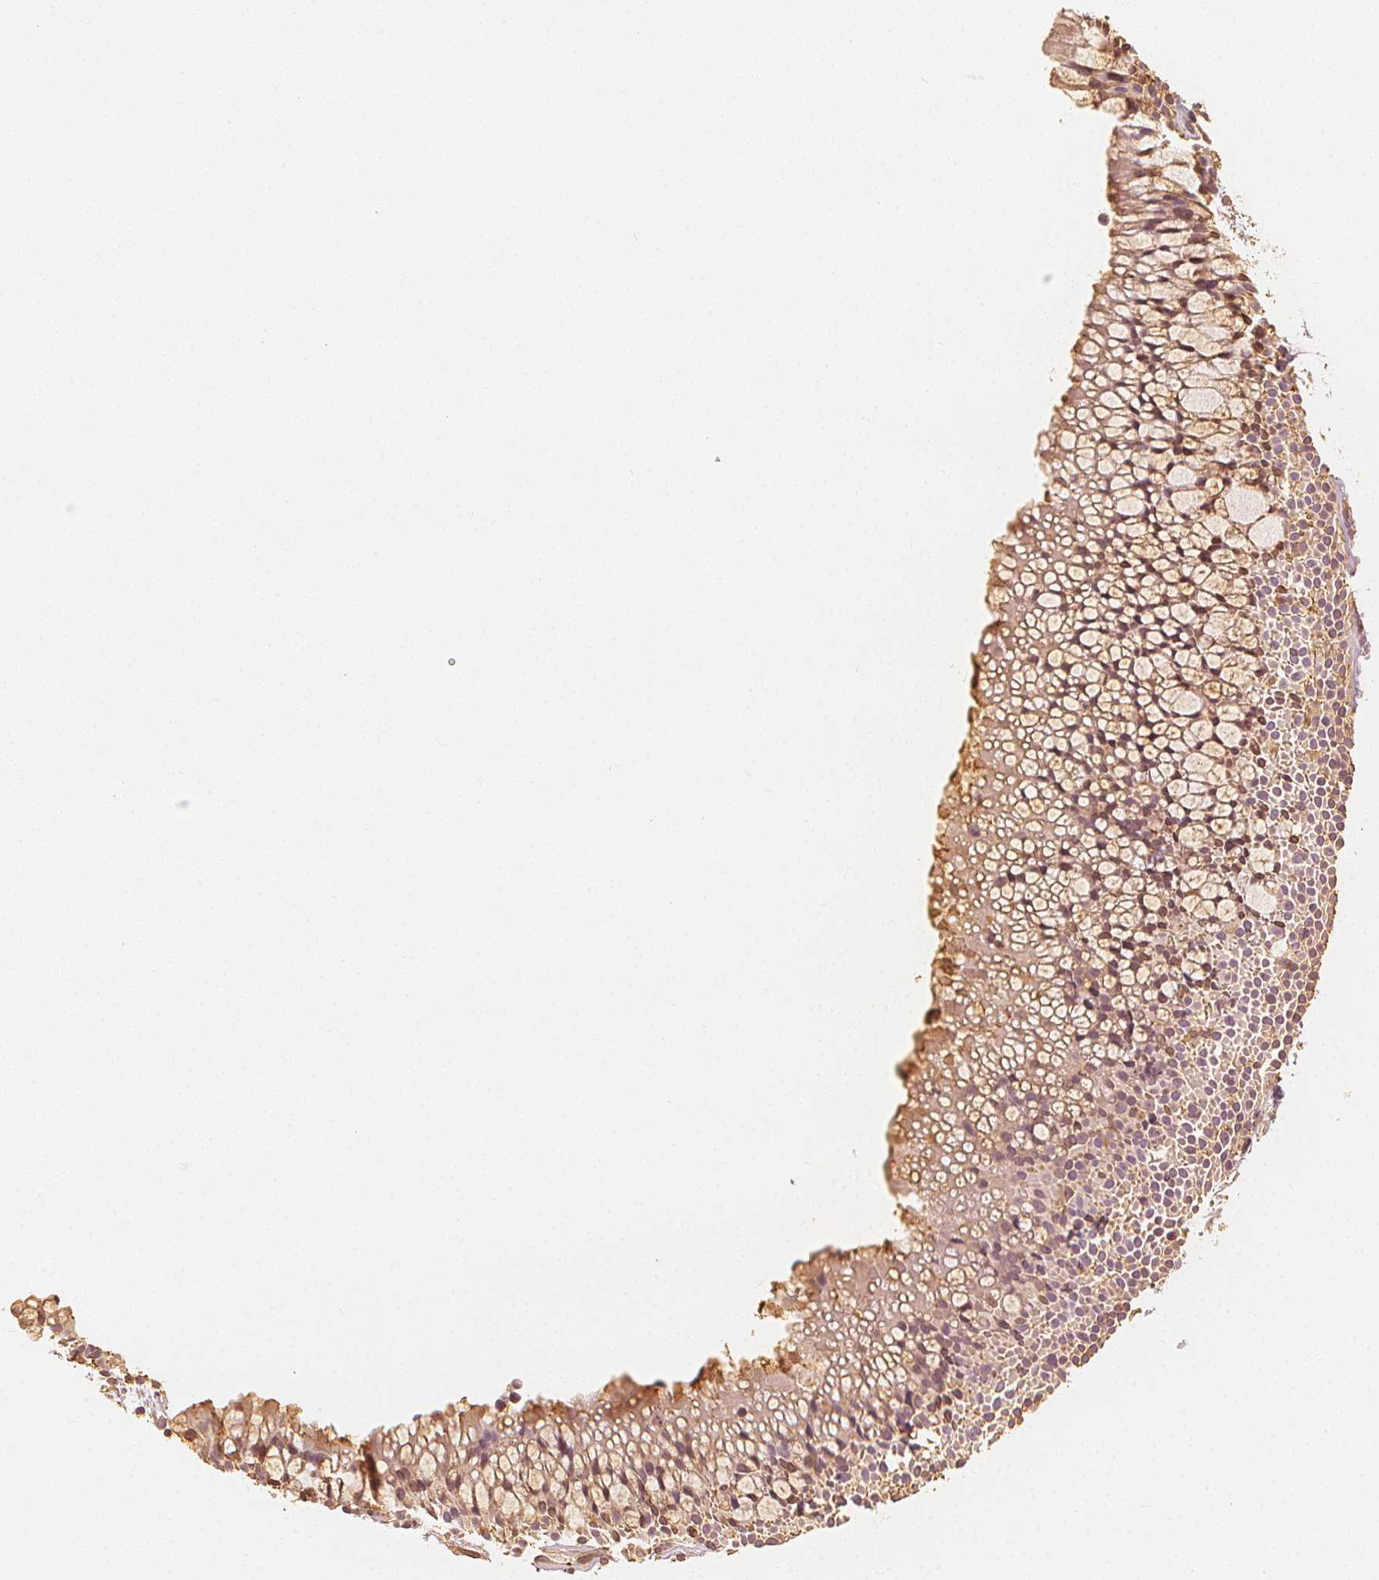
{"staining": {"intensity": "weak", "quantity": "25%-75%", "location": "cytoplasmic/membranous"}, "tissue": "nasopharynx", "cell_type": "Respiratory epithelial cells", "image_type": "normal", "snomed": [{"axis": "morphology", "description": "Normal tissue, NOS"}, {"axis": "topography", "description": "Nasopharynx"}], "caption": "A photomicrograph of nasopharynx stained for a protein exhibits weak cytoplasmic/membranous brown staining in respiratory epithelial cells.", "gene": "ARHGAP26", "patient": {"sex": "male", "age": 56}}